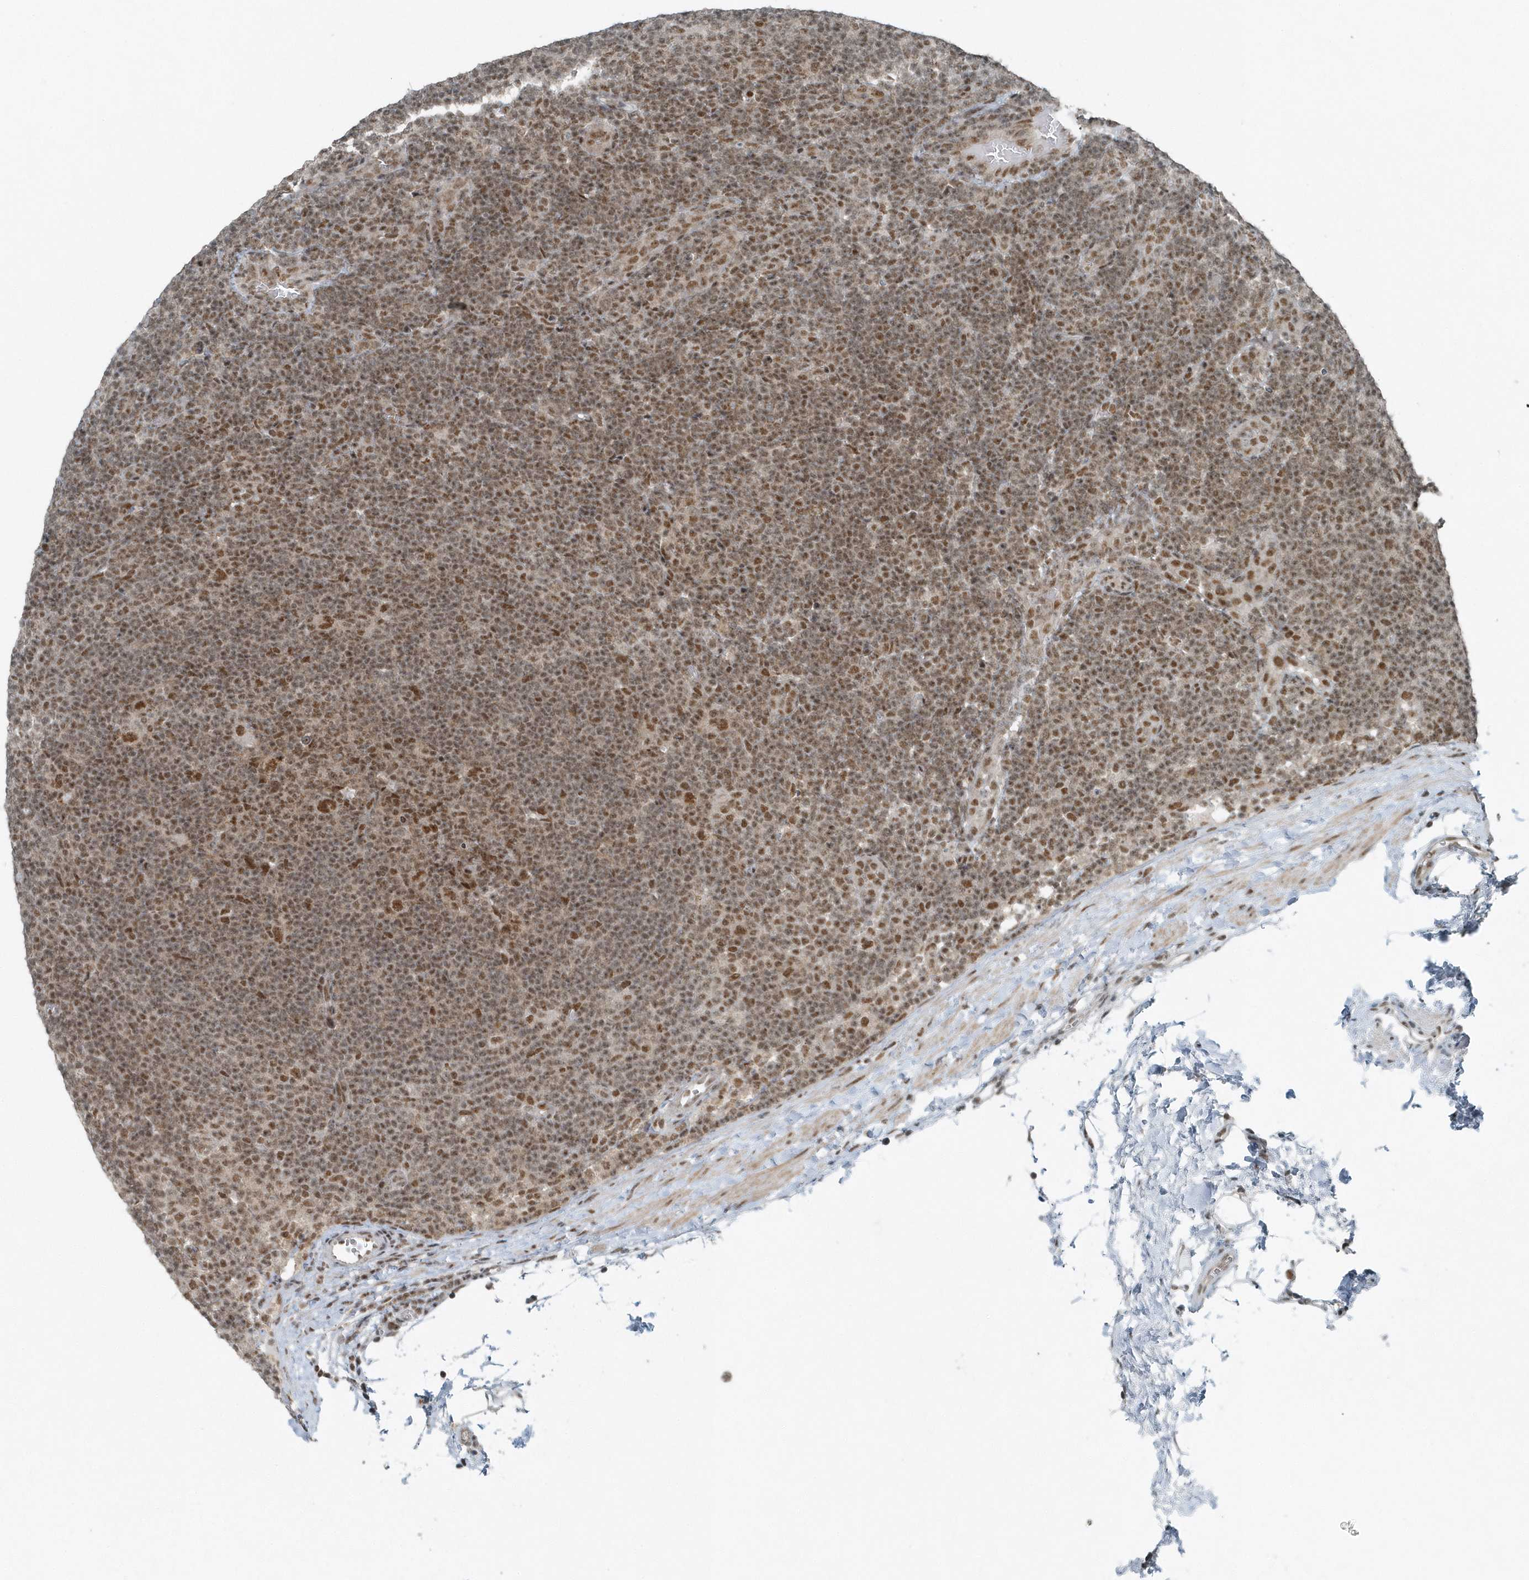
{"staining": {"intensity": "moderate", "quantity": ">75%", "location": "nuclear"}, "tissue": "lymphoma", "cell_type": "Tumor cells", "image_type": "cancer", "snomed": [{"axis": "morphology", "description": "Hodgkin's disease, NOS"}, {"axis": "topography", "description": "Lymph node"}], "caption": "IHC (DAB) staining of Hodgkin's disease reveals moderate nuclear protein positivity in approximately >75% of tumor cells. (brown staining indicates protein expression, while blue staining denotes nuclei).", "gene": "YTHDC1", "patient": {"sex": "female", "age": 57}}